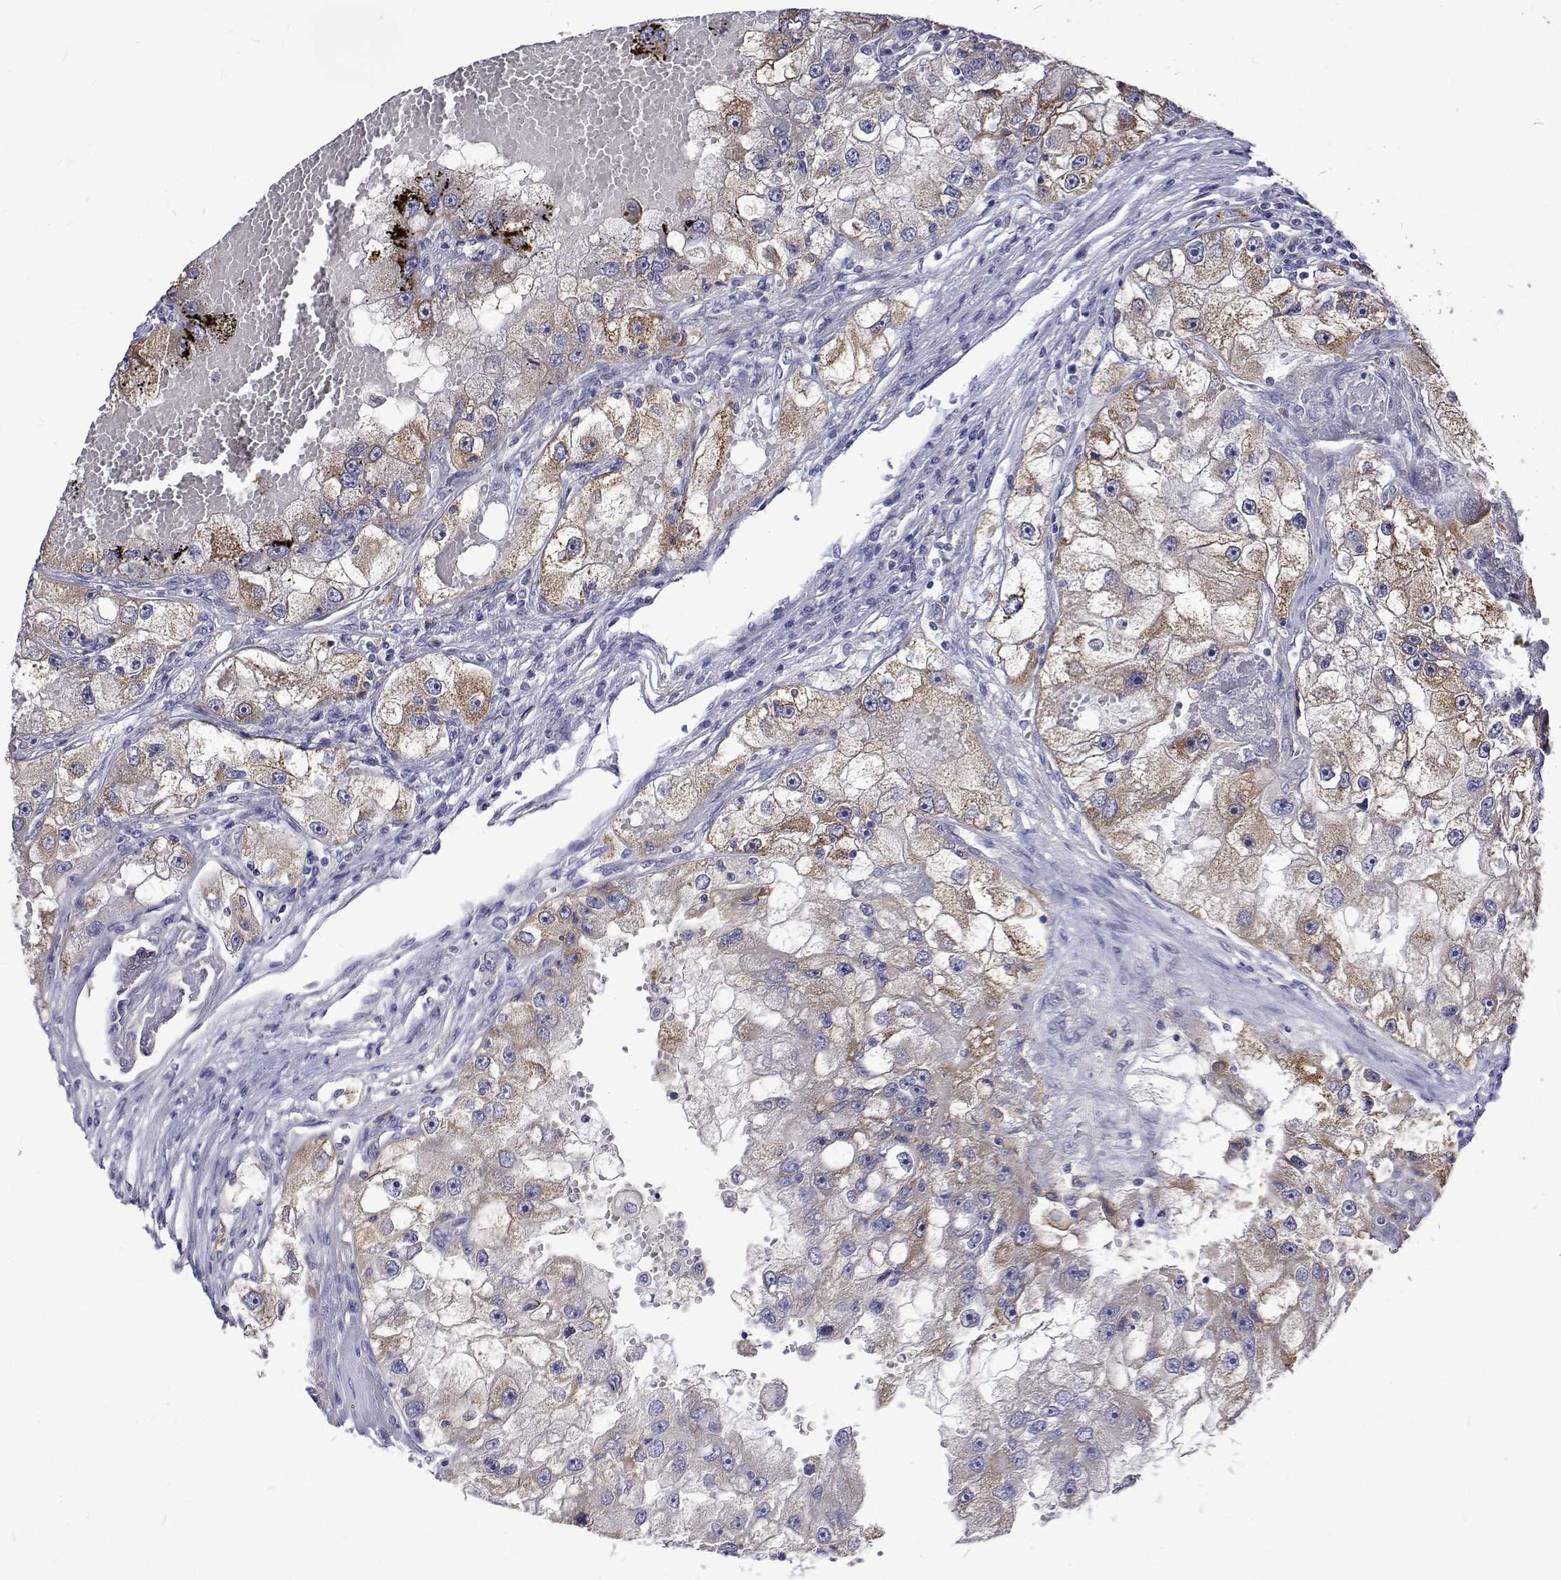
{"staining": {"intensity": "weak", "quantity": ">75%", "location": "cytoplasmic/membranous"}, "tissue": "renal cancer", "cell_type": "Tumor cells", "image_type": "cancer", "snomed": [{"axis": "morphology", "description": "Adenocarcinoma, NOS"}, {"axis": "topography", "description": "Kidney"}], "caption": "Brown immunohistochemical staining in renal cancer (adenocarcinoma) displays weak cytoplasmic/membranous staining in about >75% of tumor cells. Using DAB (brown) and hematoxylin (blue) stains, captured at high magnification using brightfield microscopy.", "gene": "PADI1", "patient": {"sex": "male", "age": 63}}